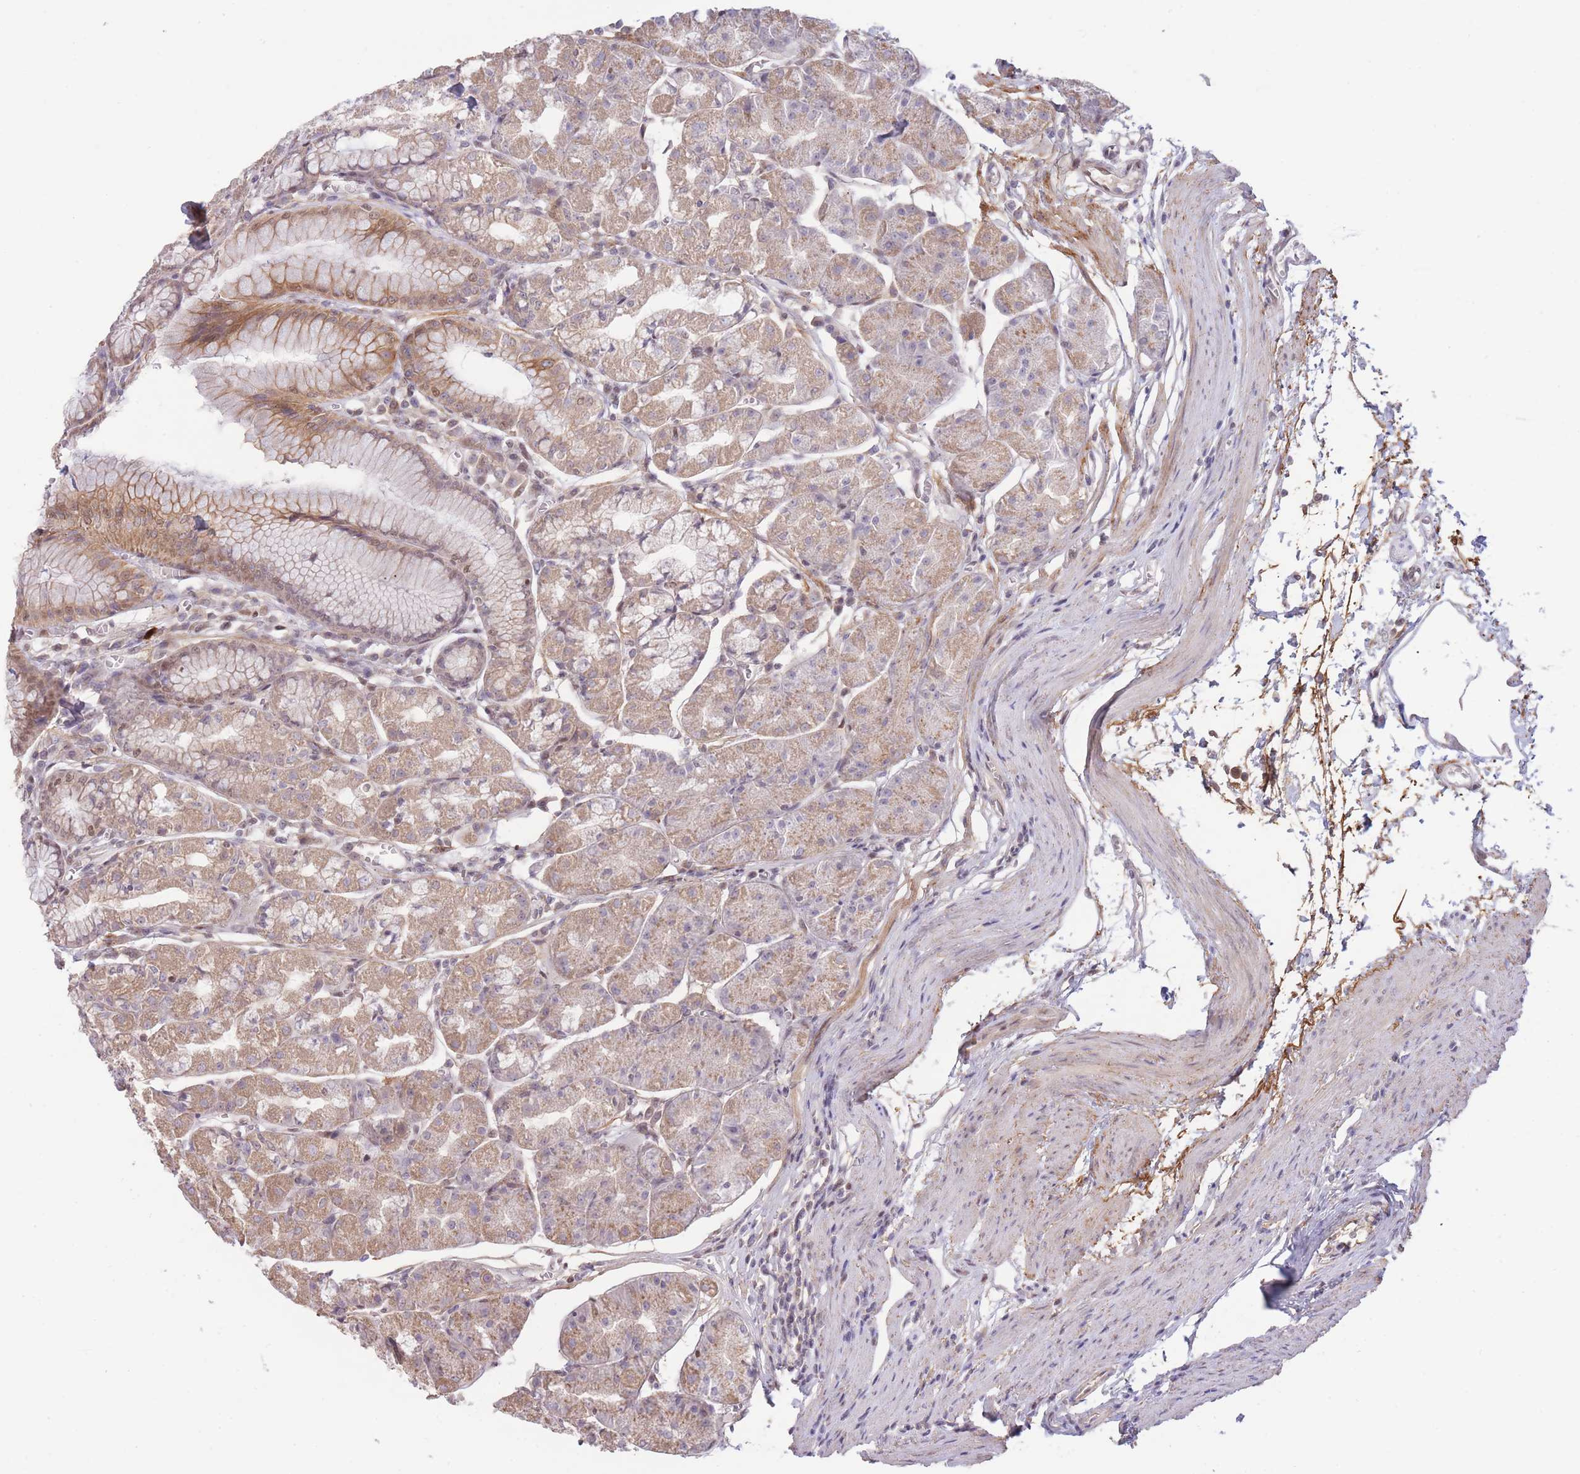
{"staining": {"intensity": "moderate", "quantity": ">75%", "location": "cytoplasmic/membranous,nuclear"}, "tissue": "stomach", "cell_type": "Glandular cells", "image_type": "normal", "snomed": [{"axis": "morphology", "description": "Normal tissue, NOS"}, {"axis": "topography", "description": "Stomach"}], "caption": "DAB immunohistochemical staining of normal stomach demonstrates moderate cytoplasmic/membranous,nuclear protein staining in approximately >75% of glandular cells. The staining was performed using DAB, with brown indicating positive protein expression. Nuclei are stained blue with hematoxylin.", "gene": "CARD8", "patient": {"sex": "male", "age": 55}}